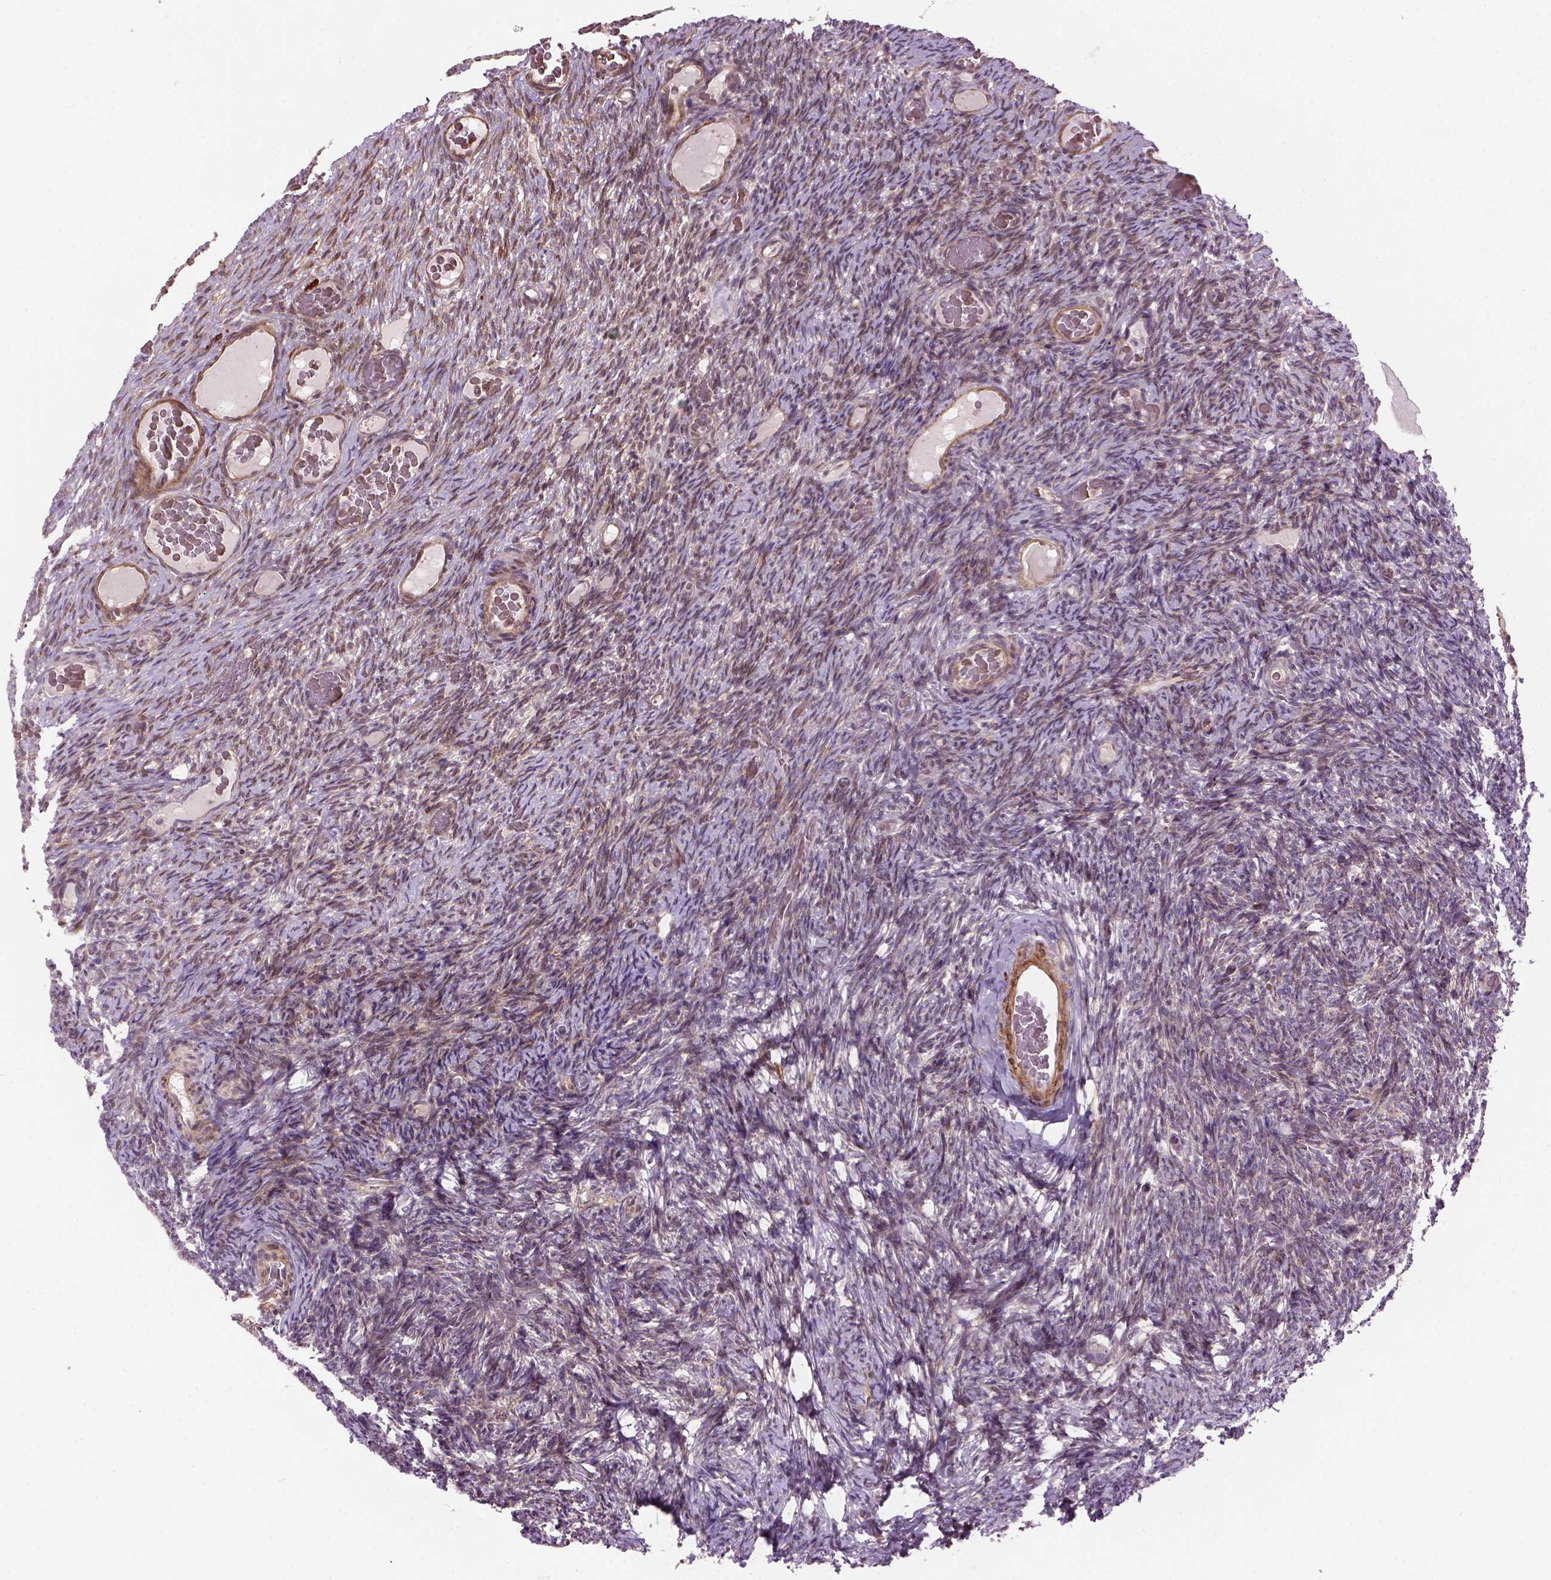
{"staining": {"intensity": "weak", "quantity": ">75%", "location": "cytoplasmic/membranous"}, "tissue": "ovary", "cell_type": "Follicle cells", "image_type": "normal", "snomed": [{"axis": "morphology", "description": "Normal tissue, NOS"}, {"axis": "topography", "description": "Ovary"}], "caption": "IHC image of normal ovary: ovary stained using immunohistochemistry exhibits low levels of weak protein expression localized specifically in the cytoplasmic/membranous of follicle cells, appearing as a cytoplasmic/membranous brown color.", "gene": "PSMD11", "patient": {"sex": "female", "age": 34}}